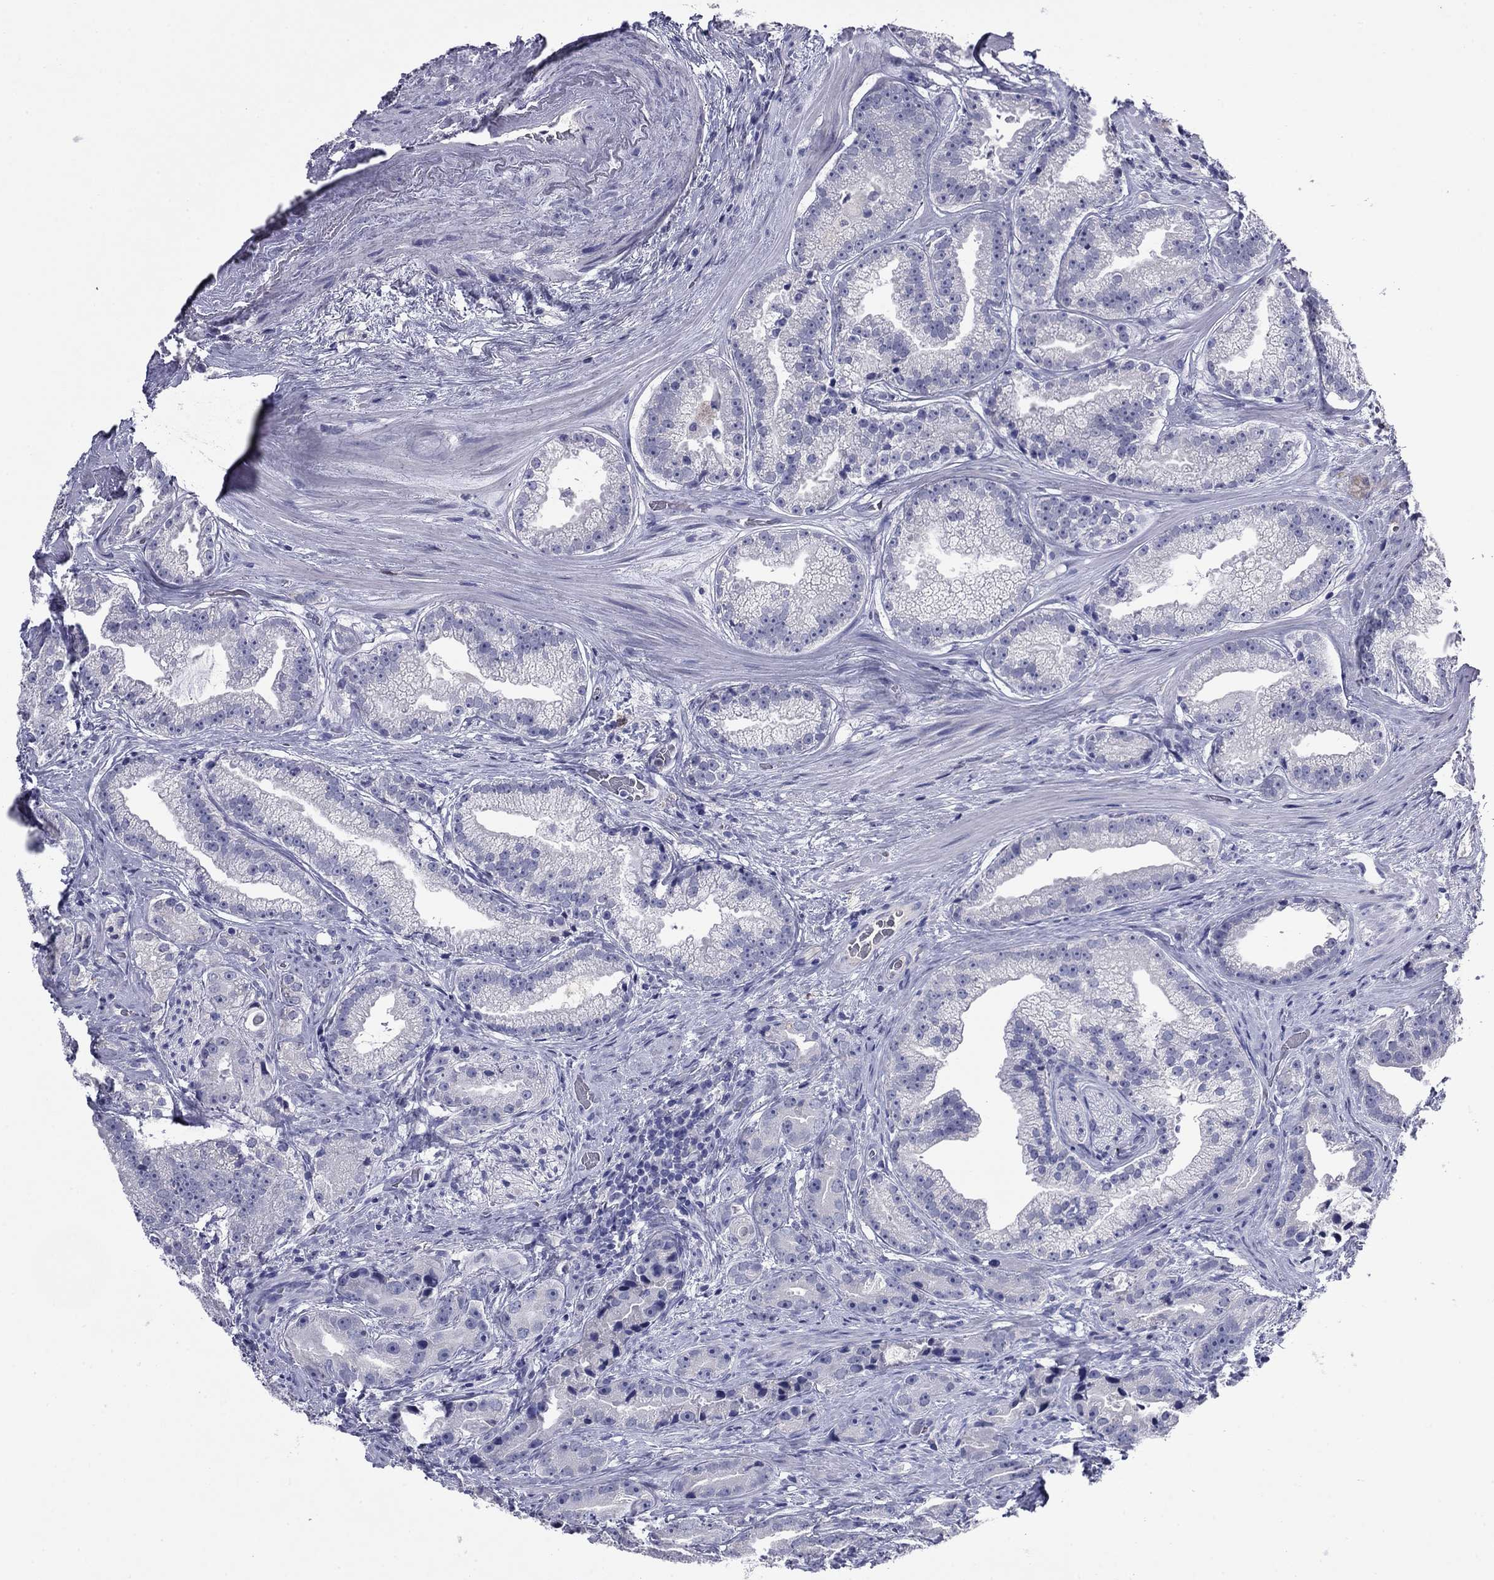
{"staining": {"intensity": "negative", "quantity": "none", "location": "none"}, "tissue": "prostate cancer", "cell_type": "Tumor cells", "image_type": "cancer", "snomed": [{"axis": "morphology", "description": "Adenocarcinoma, NOS"}, {"axis": "morphology", "description": "Adenocarcinoma, High grade"}, {"axis": "topography", "description": "Prostate"}], "caption": "Immunohistochemical staining of prostate cancer displays no significant expression in tumor cells.", "gene": "CFAP119", "patient": {"sex": "male", "age": 64}}